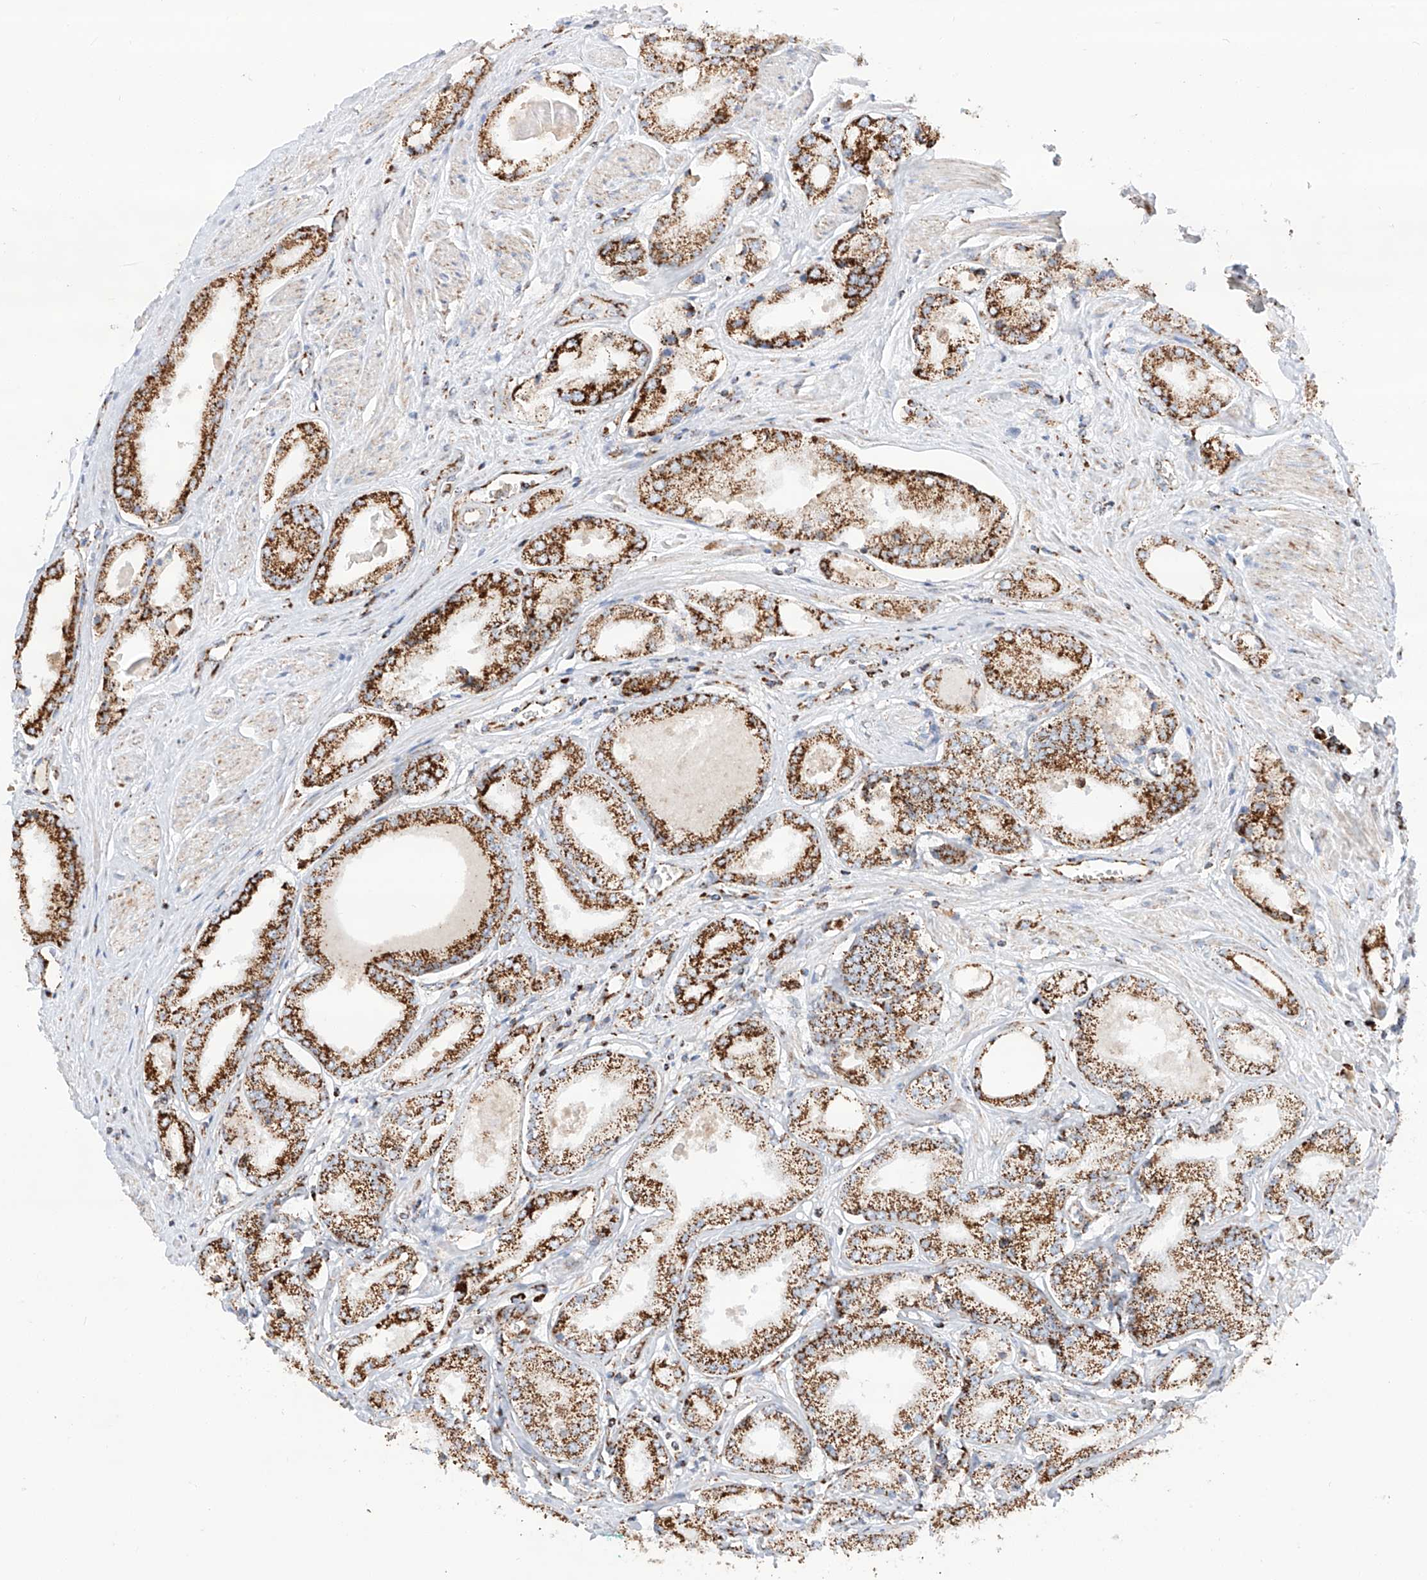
{"staining": {"intensity": "strong", "quantity": ">75%", "location": "cytoplasmic/membranous"}, "tissue": "prostate cancer", "cell_type": "Tumor cells", "image_type": "cancer", "snomed": [{"axis": "morphology", "description": "Adenocarcinoma, Low grade"}, {"axis": "topography", "description": "Prostate"}], "caption": "This is a photomicrograph of immunohistochemistry staining of prostate low-grade adenocarcinoma, which shows strong expression in the cytoplasmic/membranous of tumor cells.", "gene": "TTC27", "patient": {"sex": "male", "age": 60}}